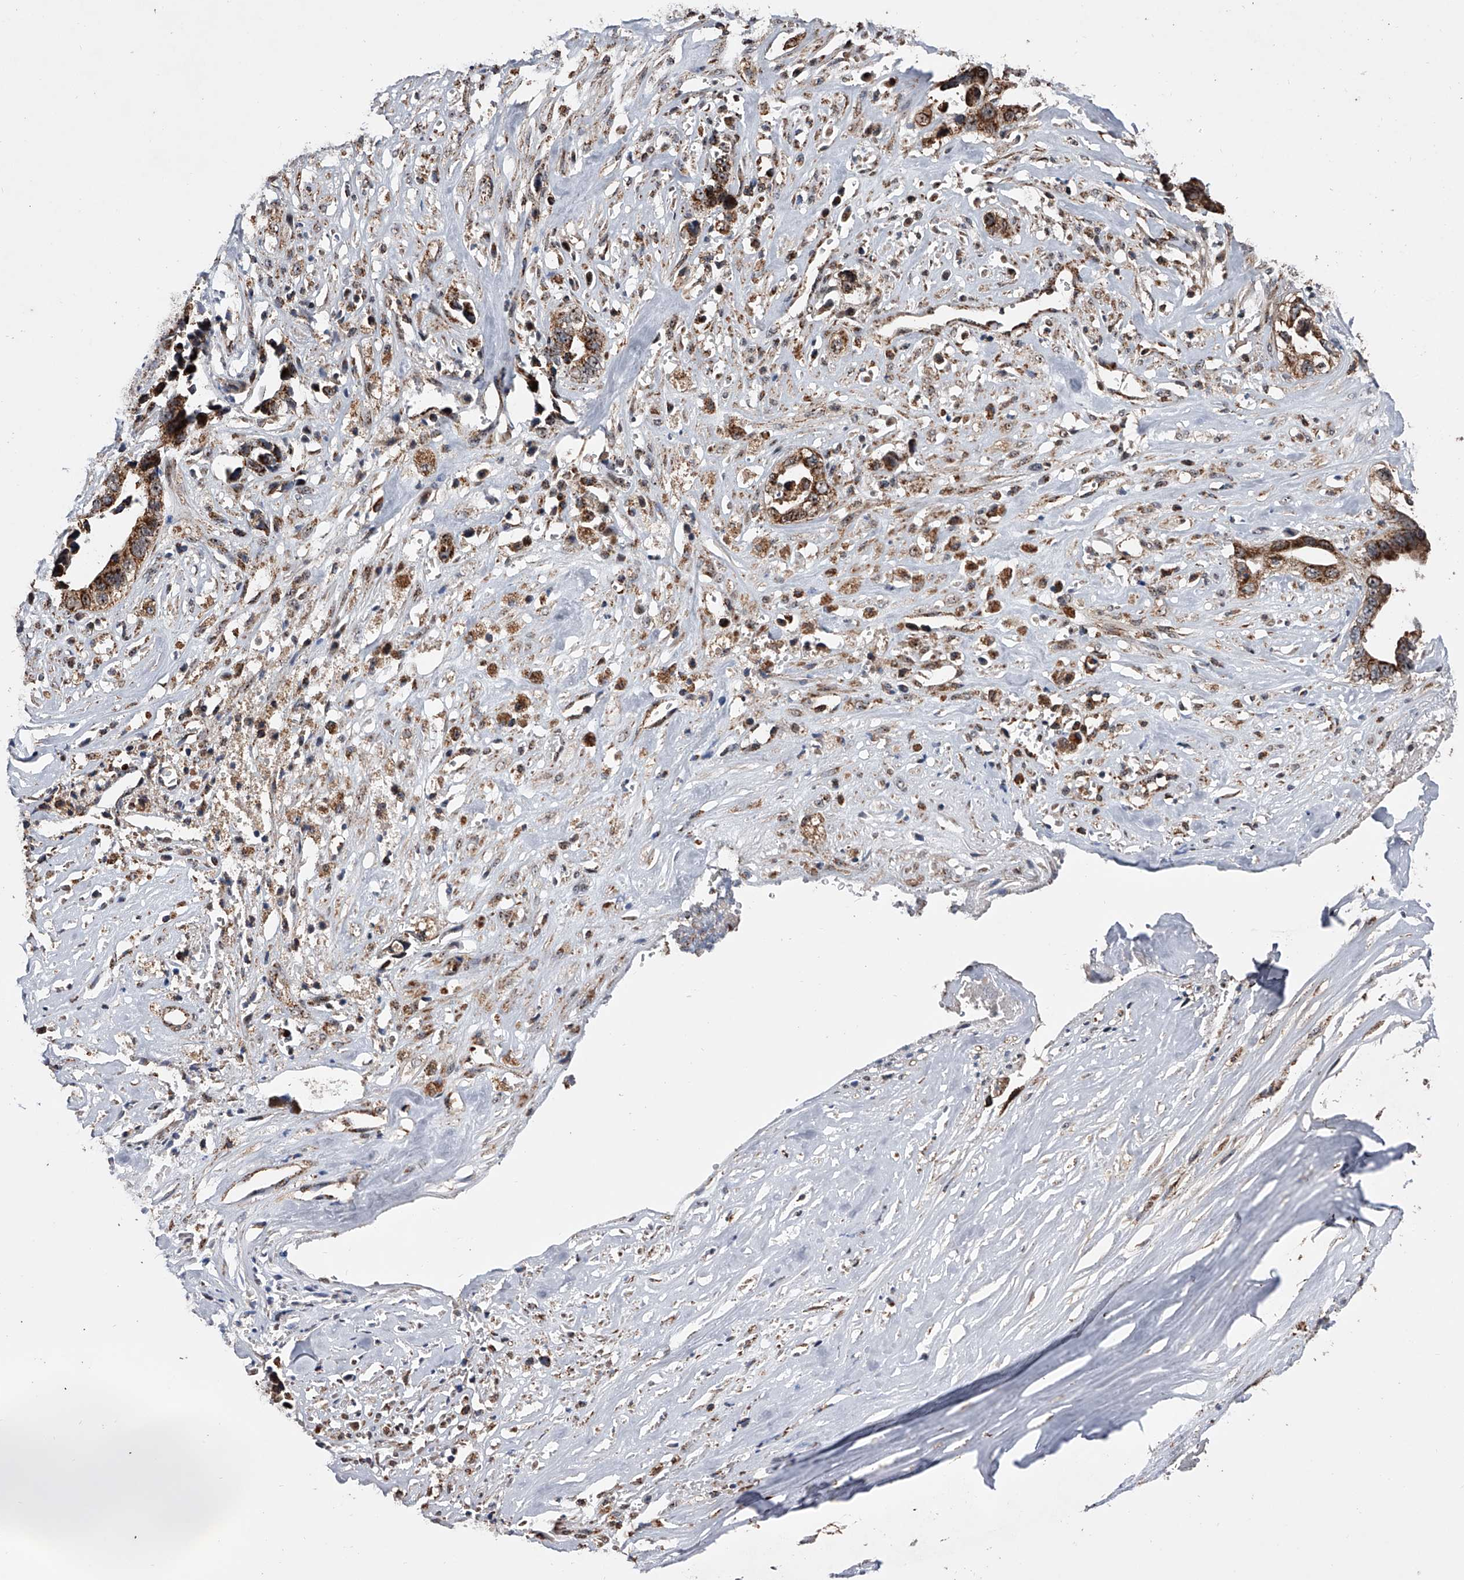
{"staining": {"intensity": "moderate", "quantity": ">75%", "location": "cytoplasmic/membranous"}, "tissue": "liver cancer", "cell_type": "Tumor cells", "image_type": "cancer", "snomed": [{"axis": "morphology", "description": "Cholangiocarcinoma"}, {"axis": "topography", "description": "Liver"}], "caption": "Immunohistochemical staining of human cholangiocarcinoma (liver) demonstrates moderate cytoplasmic/membranous protein staining in about >75% of tumor cells.", "gene": "SMPDL3A", "patient": {"sex": "female", "age": 79}}